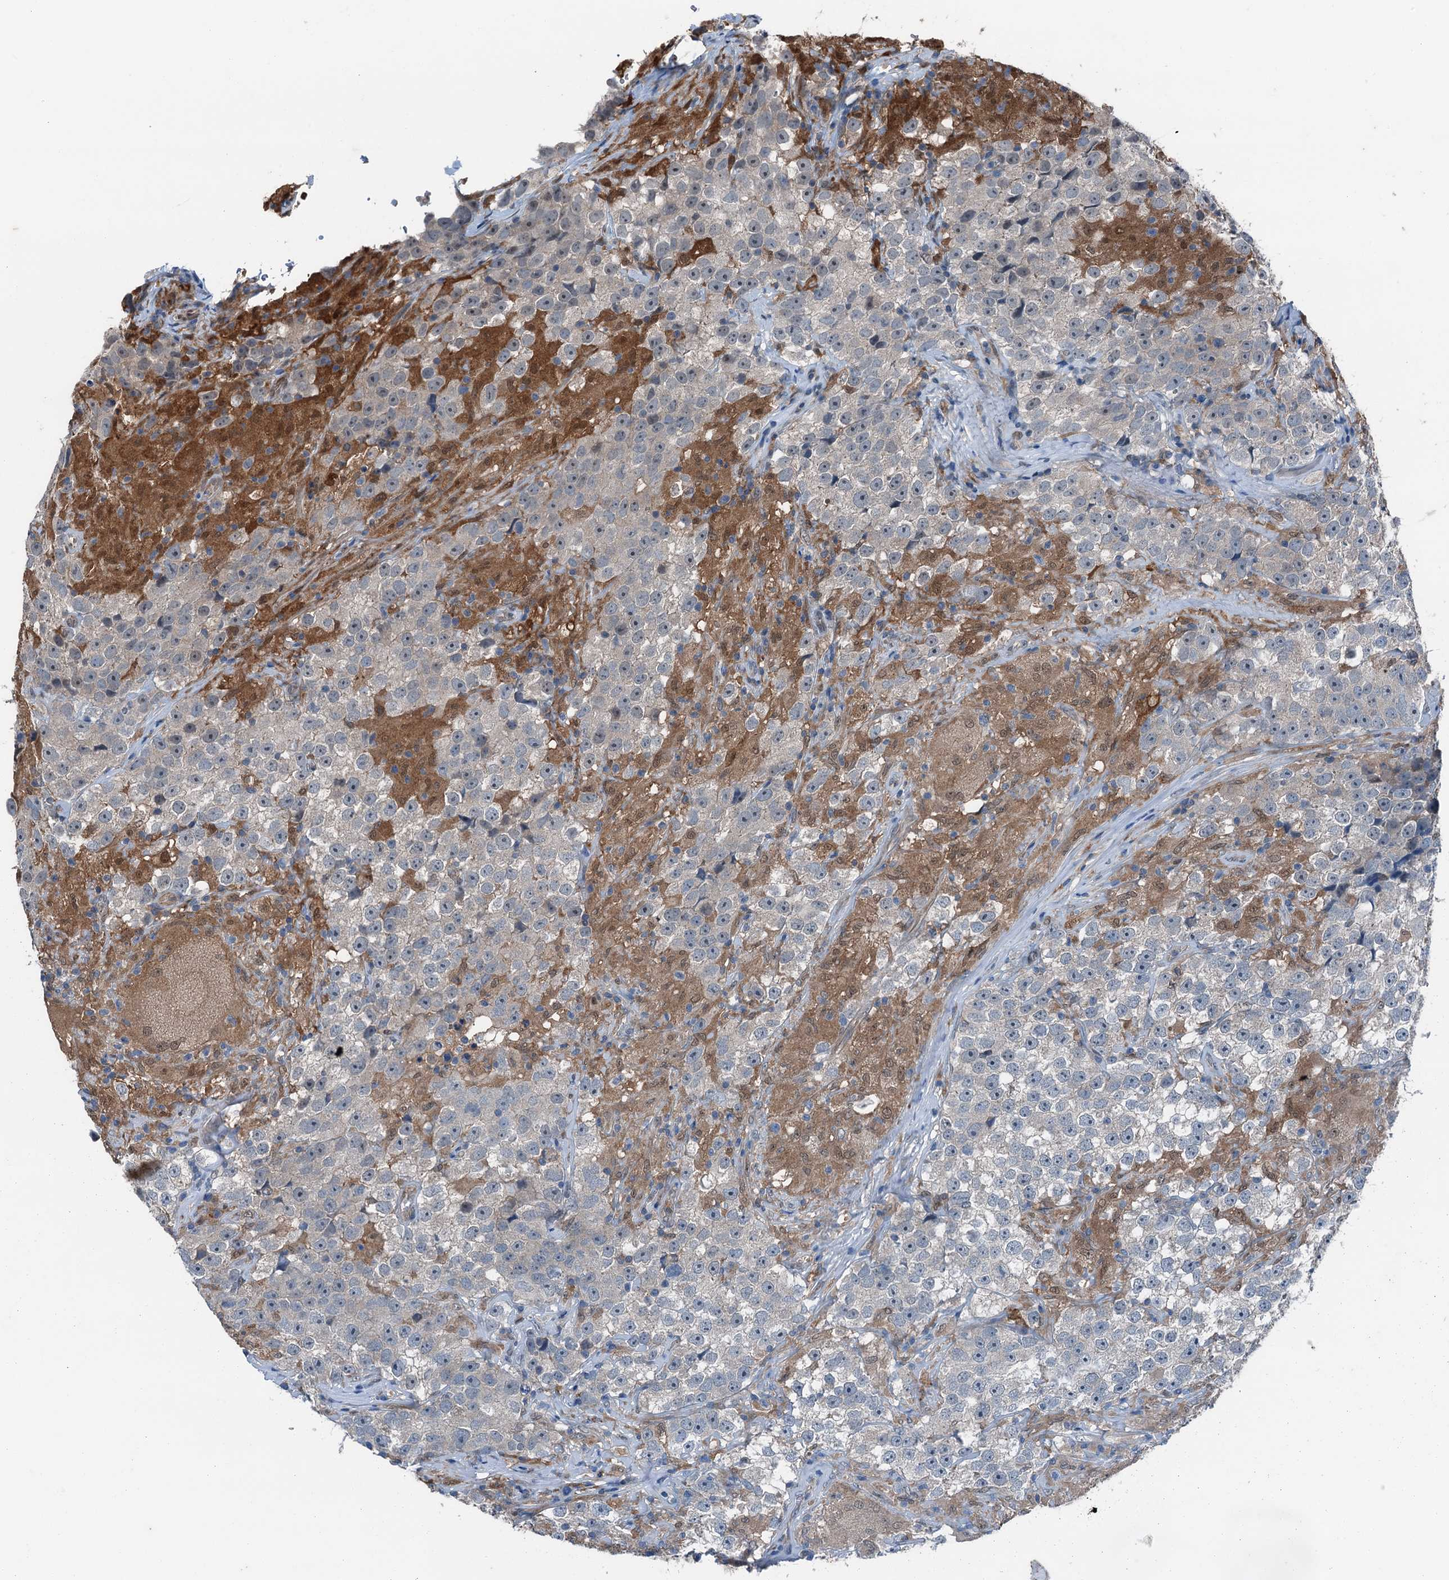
{"staining": {"intensity": "negative", "quantity": "none", "location": "none"}, "tissue": "testis cancer", "cell_type": "Tumor cells", "image_type": "cancer", "snomed": [{"axis": "morphology", "description": "Seminoma, NOS"}, {"axis": "topography", "description": "Testis"}], "caption": "Immunohistochemistry (IHC) photomicrograph of human seminoma (testis) stained for a protein (brown), which reveals no positivity in tumor cells.", "gene": "RNH1", "patient": {"sex": "male", "age": 46}}